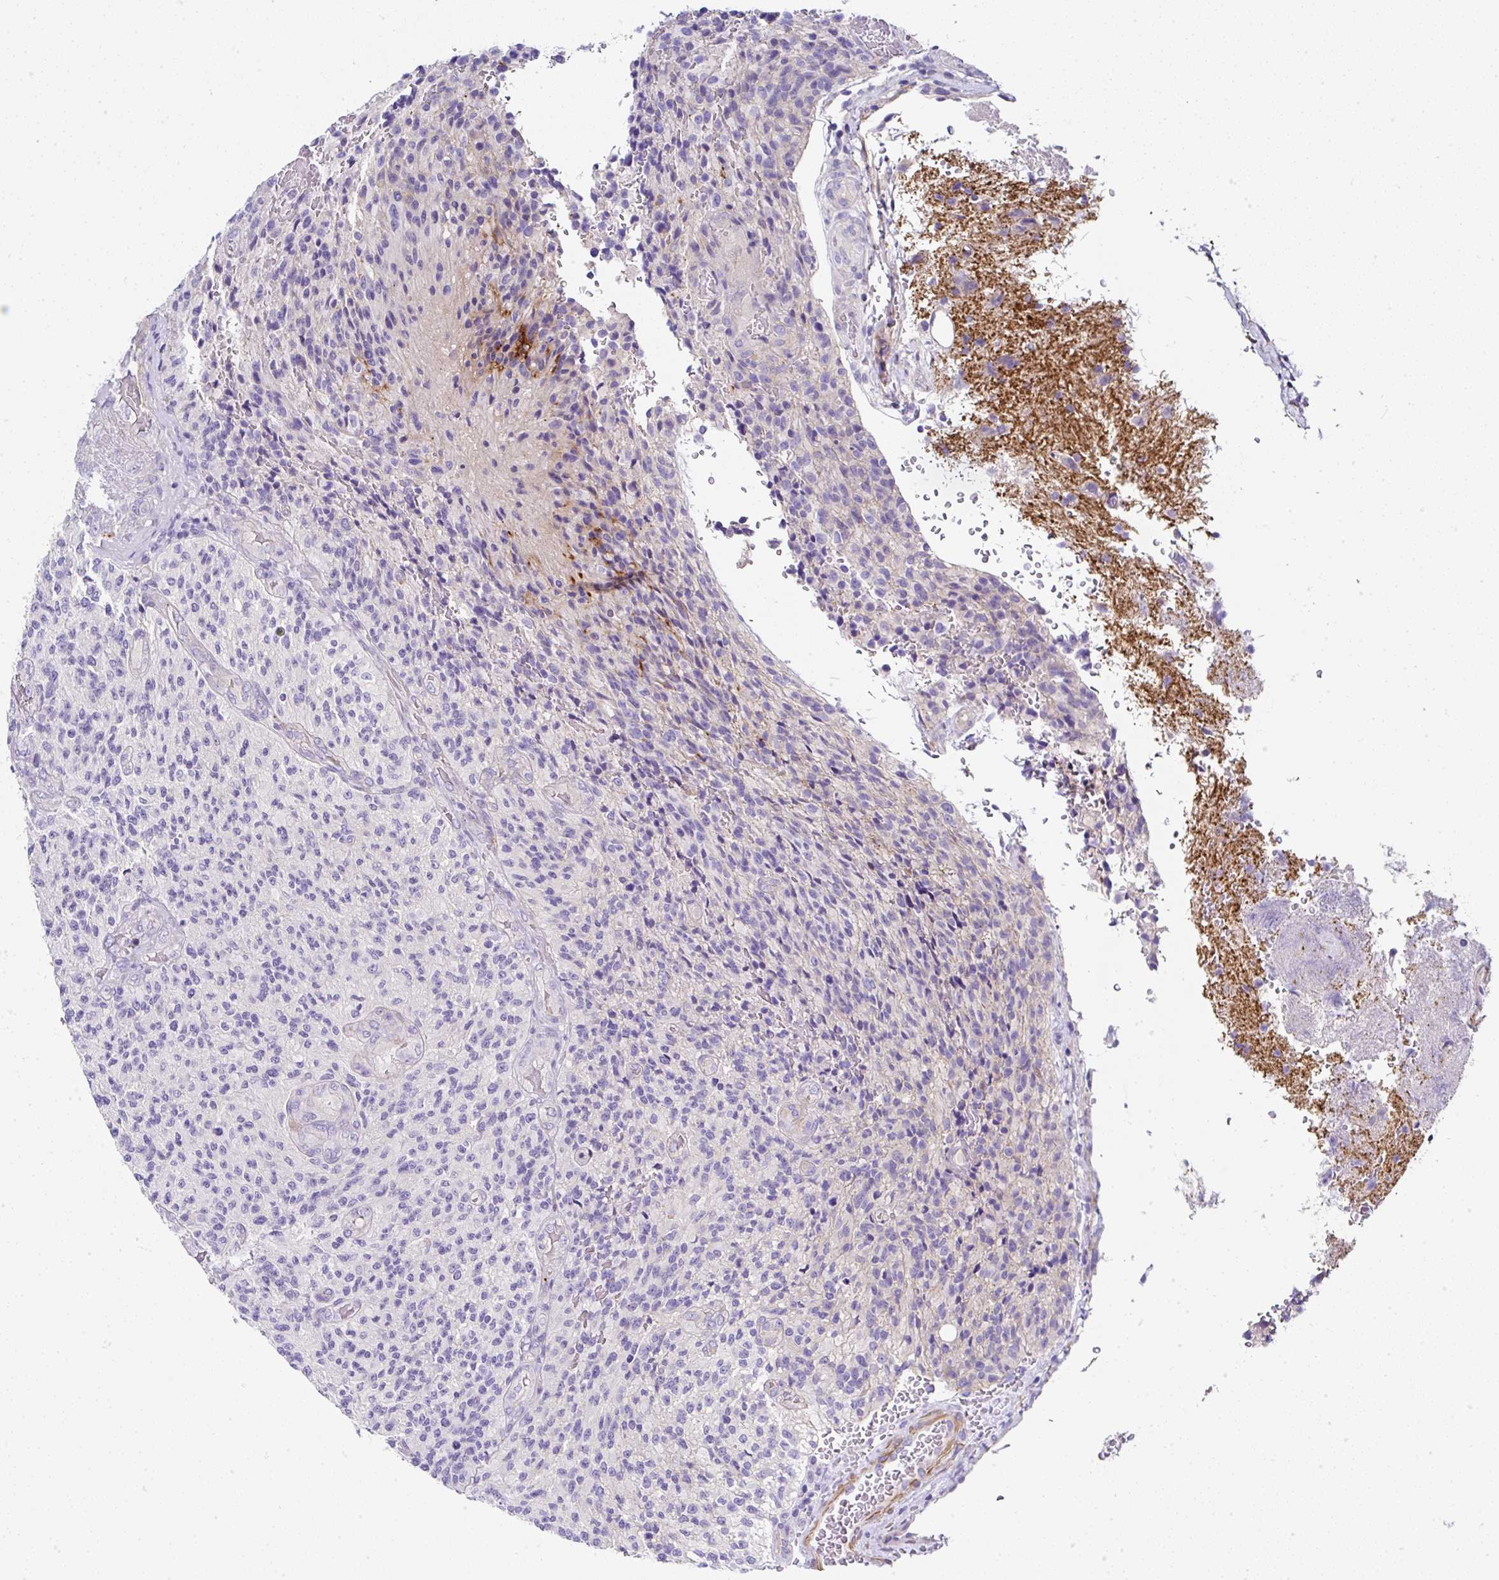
{"staining": {"intensity": "negative", "quantity": "none", "location": "none"}, "tissue": "glioma", "cell_type": "Tumor cells", "image_type": "cancer", "snomed": [{"axis": "morphology", "description": "Normal tissue, NOS"}, {"axis": "morphology", "description": "Glioma, malignant, High grade"}, {"axis": "topography", "description": "Cerebral cortex"}], "caption": "Immunohistochemistry (IHC) image of neoplastic tissue: human malignant high-grade glioma stained with DAB reveals no significant protein staining in tumor cells.", "gene": "PPFIA4", "patient": {"sex": "male", "age": 56}}